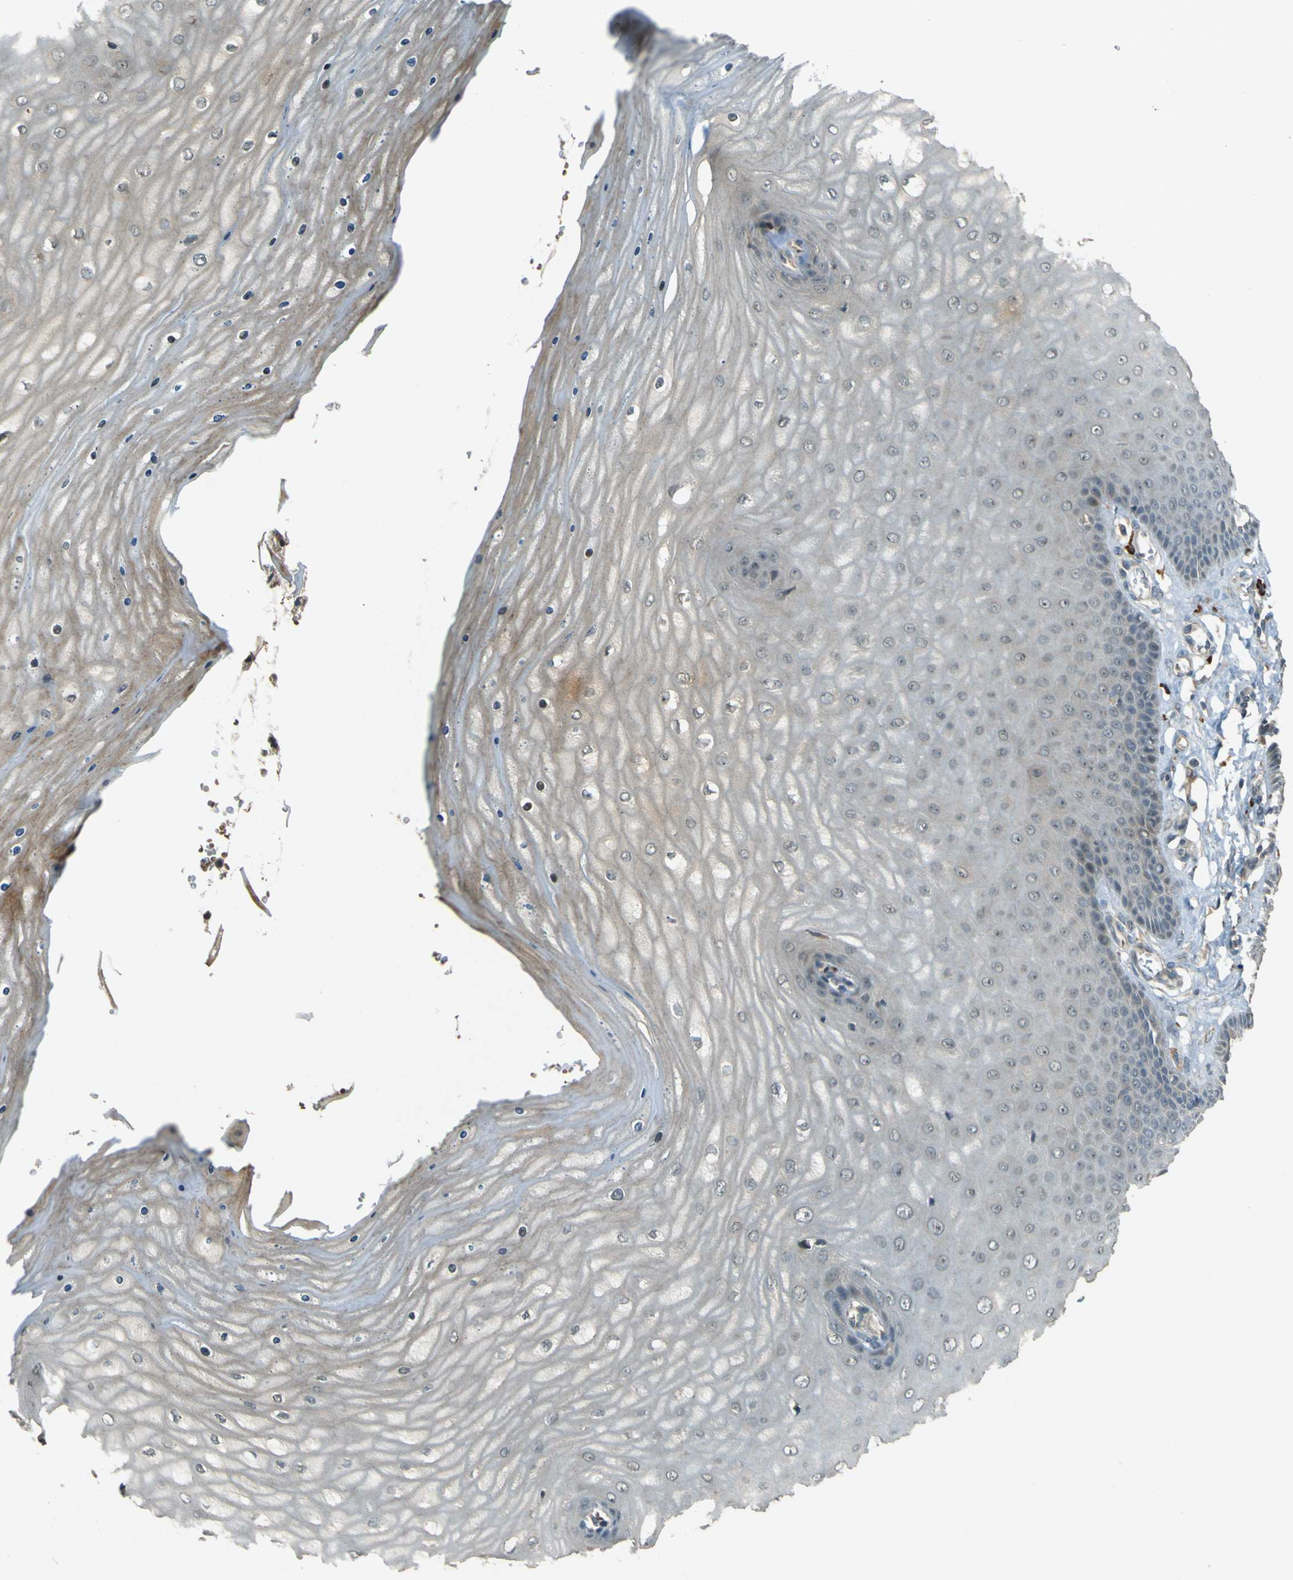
{"staining": {"intensity": "weak", "quantity": "25%-75%", "location": "cytoplasmic/membranous"}, "tissue": "cervix", "cell_type": "Glandular cells", "image_type": "normal", "snomed": [{"axis": "morphology", "description": "Normal tissue, NOS"}, {"axis": "topography", "description": "Cervix"}], "caption": "About 25%-75% of glandular cells in normal human cervix display weak cytoplasmic/membranous protein positivity as visualized by brown immunohistochemical staining.", "gene": "MPDZ", "patient": {"sex": "female", "age": 55}}